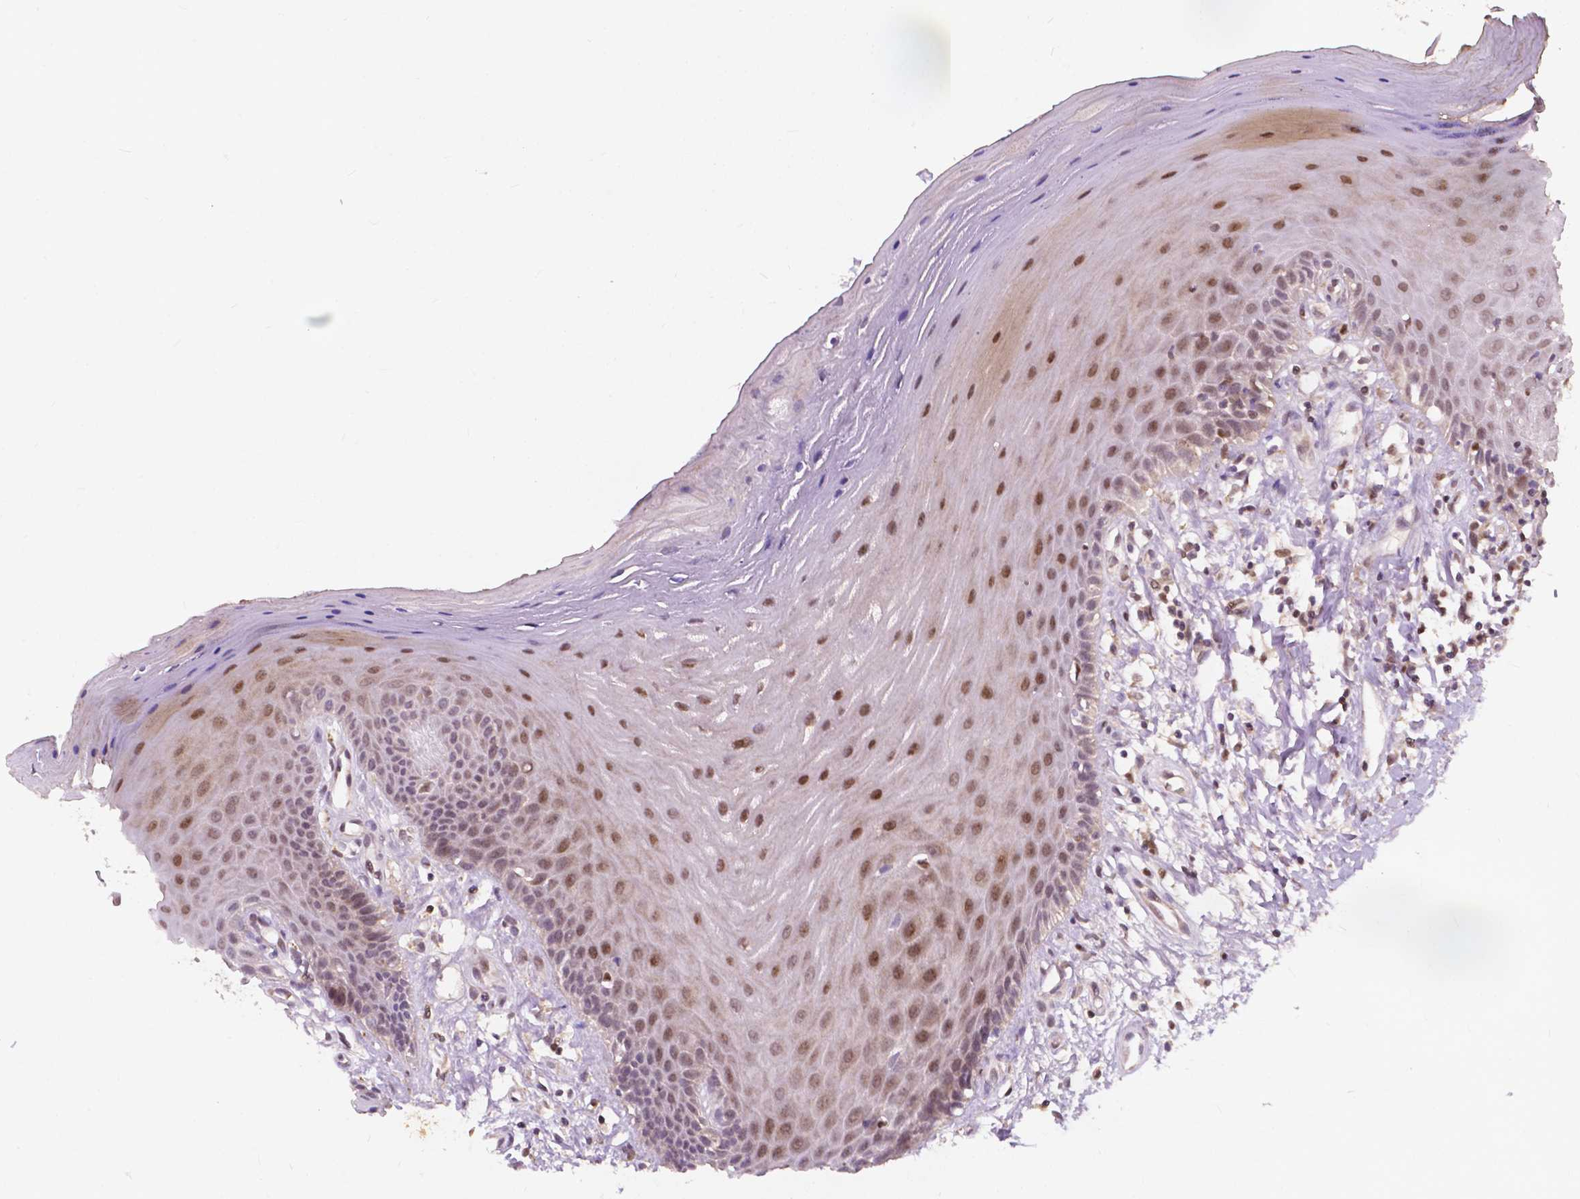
{"staining": {"intensity": "moderate", "quantity": ">75%", "location": "nuclear"}, "tissue": "oral mucosa", "cell_type": "Squamous epithelial cells", "image_type": "normal", "snomed": [{"axis": "morphology", "description": "Normal tissue, NOS"}, {"axis": "morphology", "description": "Normal morphology"}, {"axis": "topography", "description": "Oral tissue"}], "caption": "The photomicrograph shows staining of benign oral mucosa, revealing moderate nuclear protein expression (brown color) within squamous epithelial cells.", "gene": "DUSP16", "patient": {"sex": "female", "age": 76}}